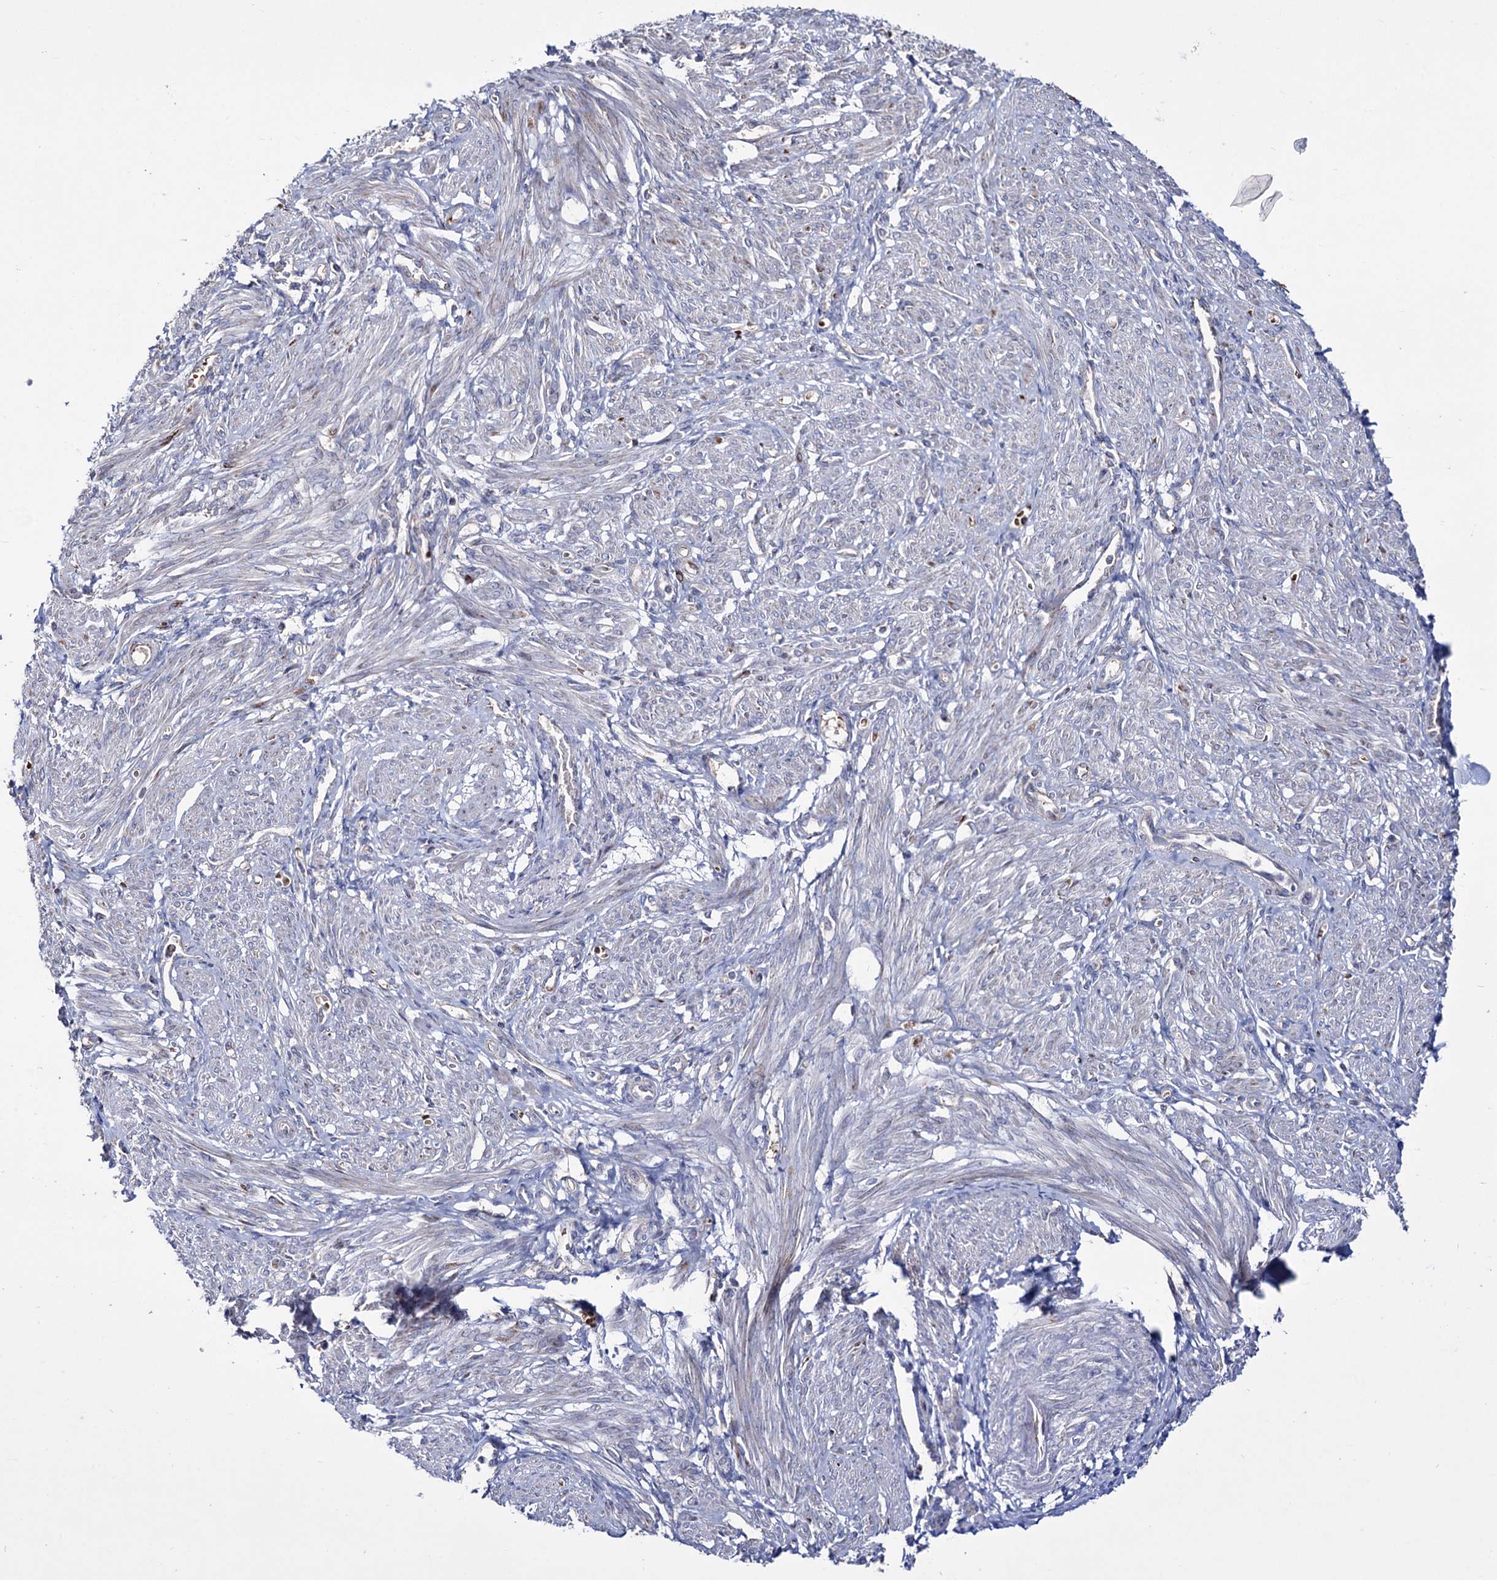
{"staining": {"intensity": "weak", "quantity": "25%-75%", "location": "cytoplasmic/membranous"}, "tissue": "smooth muscle", "cell_type": "Smooth muscle cells", "image_type": "normal", "snomed": [{"axis": "morphology", "description": "Normal tissue, NOS"}, {"axis": "topography", "description": "Smooth muscle"}], "caption": "Brown immunohistochemical staining in normal human smooth muscle displays weak cytoplasmic/membranous staining in about 25%-75% of smooth muscle cells.", "gene": "OSBPL5", "patient": {"sex": "female", "age": 39}}